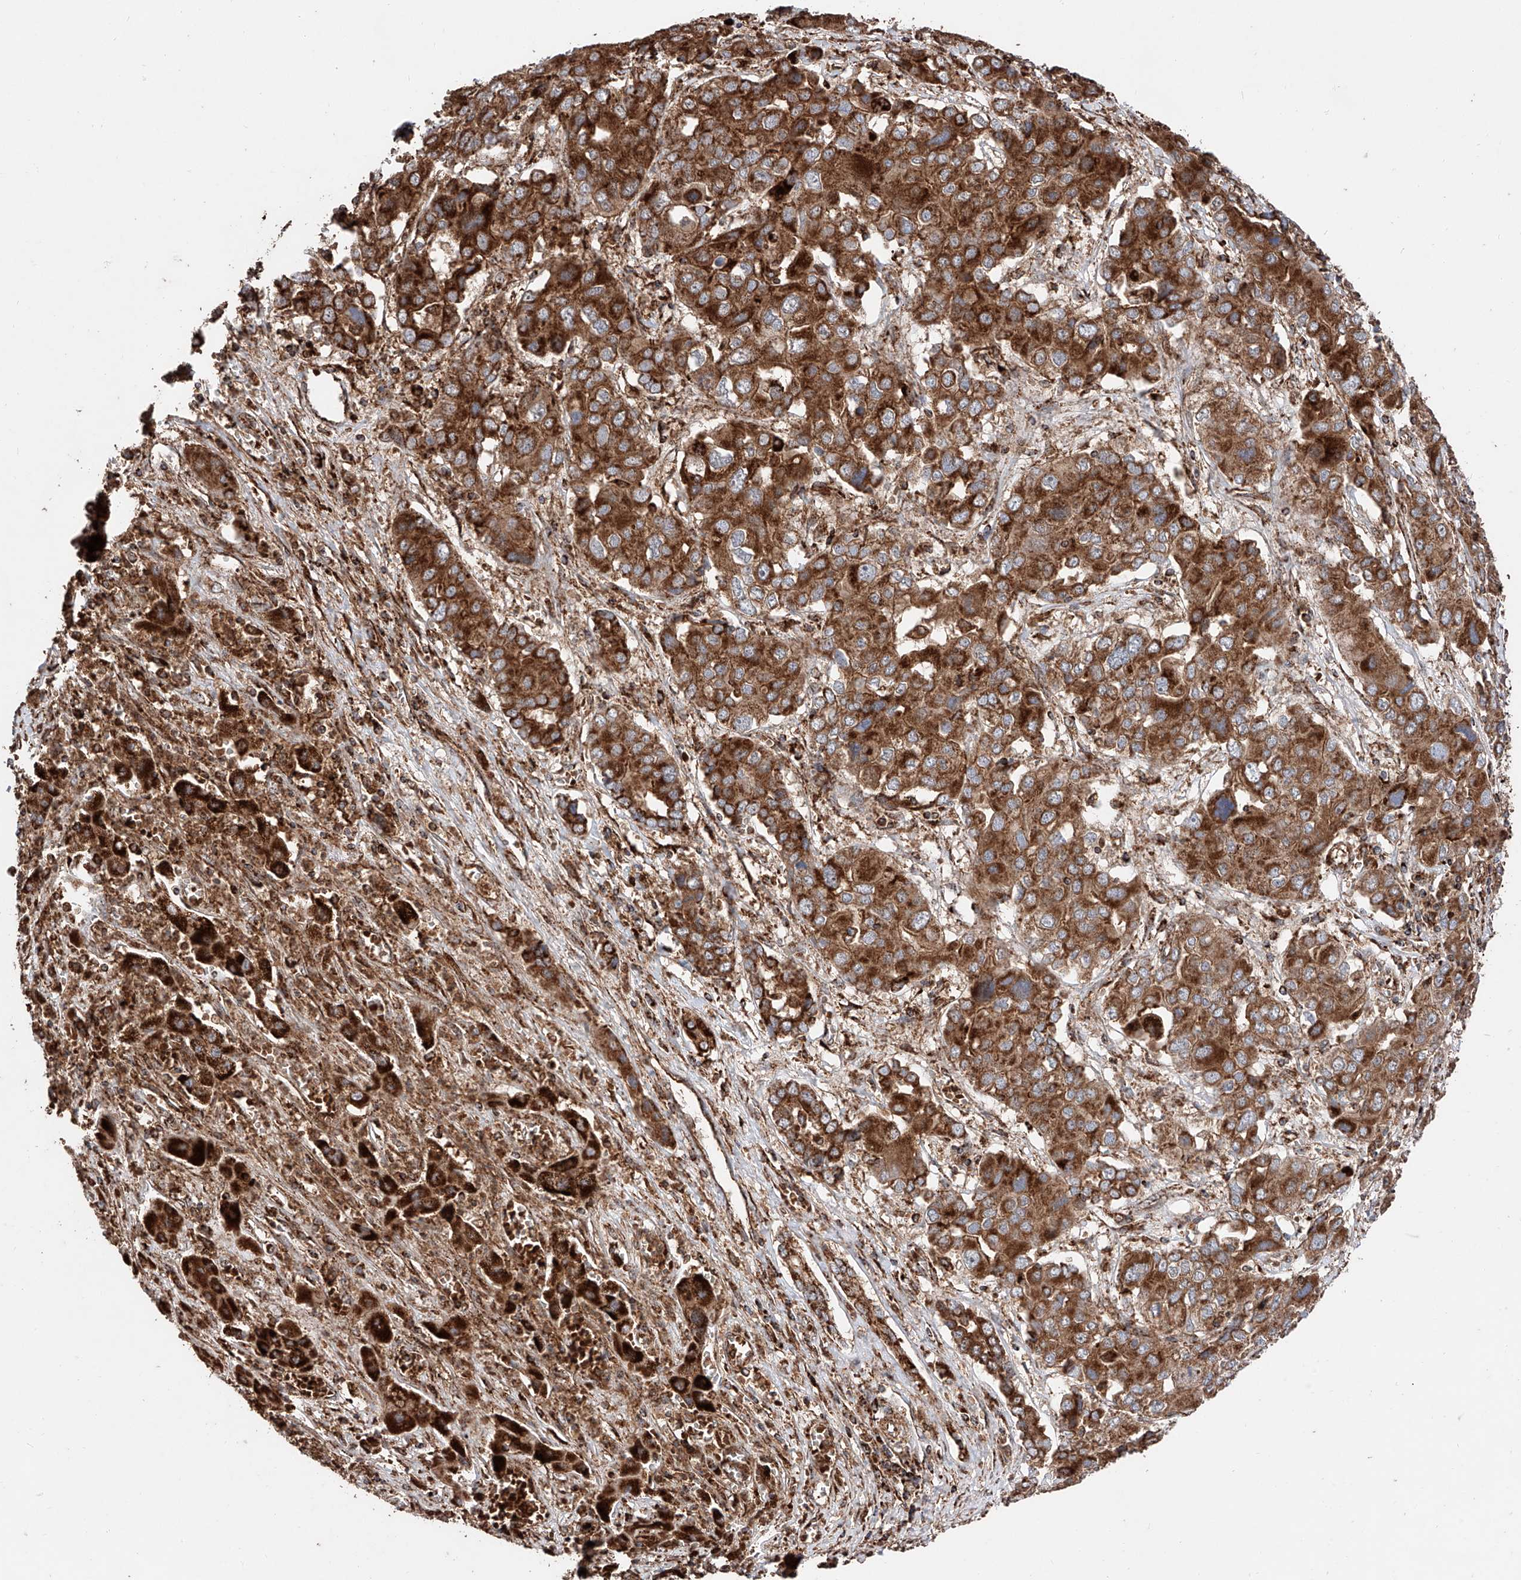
{"staining": {"intensity": "strong", "quantity": ">75%", "location": "cytoplasmic/membranous"}, "tissue": "liver cancer", "cell_type": "Tumor cells", "image_type": "cancer", "snomed": [{"axis": "morphology", "description": "Cholangiocarcinoma"}, {"axis": "topography", "description": "Liver"}], "caption": "About >75% of tumor cells in human liver cancer (cholangiocarcinoma) demonstrate strong cytoplasmic/membranous protein positivity as visualized by brown immunohistochemical staining.", "gene": "PISD", "patient": {"sex": "male", "age": 67}}